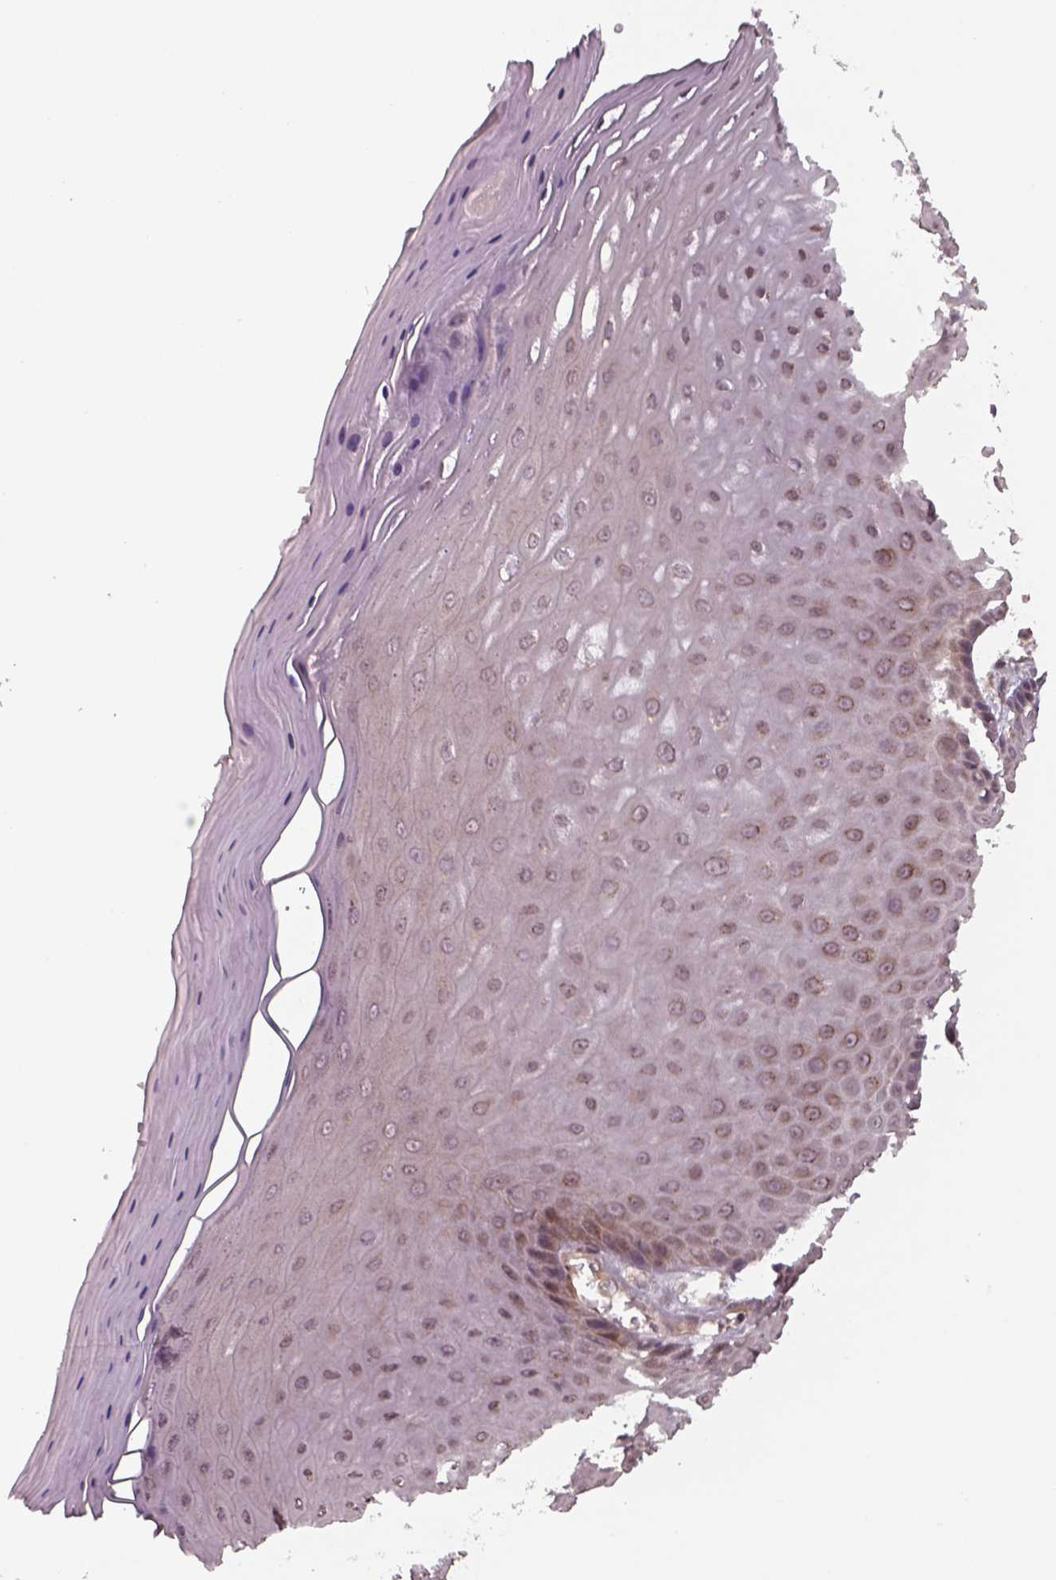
{"staining": {"intensity": "moderate", "quantity": "<25%", "location": "cytoplasmic/membranous"}, "tissue": "vagina", "cell_type": "Squamous epithelial cells", "image_type": "normal", "snomed": [{"axis": "morphology", "description": "Normal tissue, NOS"}, {"axis": "topography", "description": "Vagina"}], "caption": "This photomicrograph demonstrates normal vagina stained with immunohistochemistry to label a protein in brown. The cytoplasmic/membranous of squamous epithelial cells show moderate positivity for the protein. Nuclei are counter-stained blue.", "gene": "CHMP3", "patient": {"sex": "female", "age": 83}}